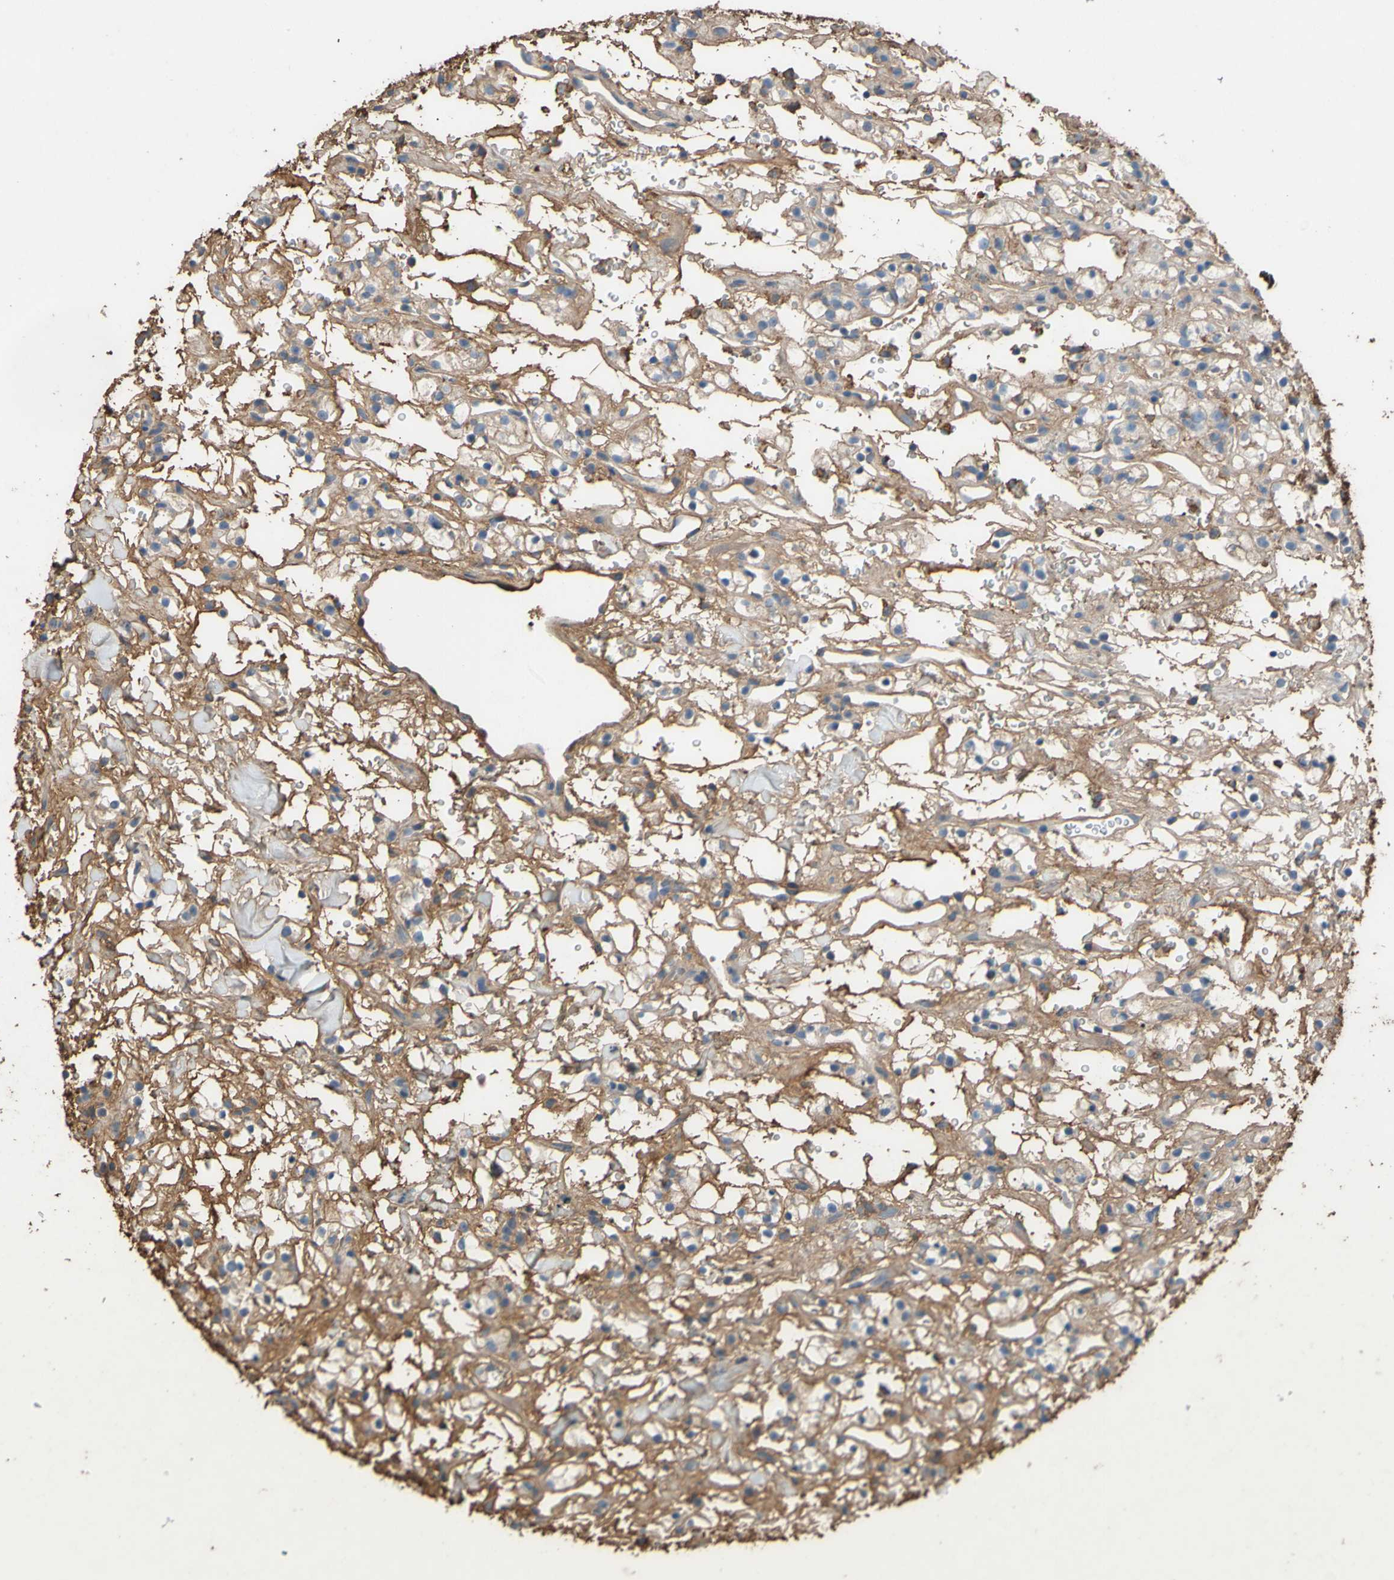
{"staining": {"intensity": "moderate", "quantity": "25%-75%", "location": "cytoplasmic/membranous"}, "tissue": "renal cancer", "cell_type": "Tumor cells", "image_type": "cancer", "snomed": [{"axis": "morphology", "description": "Adenocarcinoma, NOS"}, {"axis": "topography", "description": "Kidney"}], "caption": "Protein staining of renal cancer (adenocarcinoma) tissue shows moderate cytoplasmic/membranous staining in approximately 25%-75% of tumor cells. (brown staining indicates protein expression, while blue staining denotes nuclei).", "gene": "PTGDS", "patient": {"sex": "male", "age": 61}}